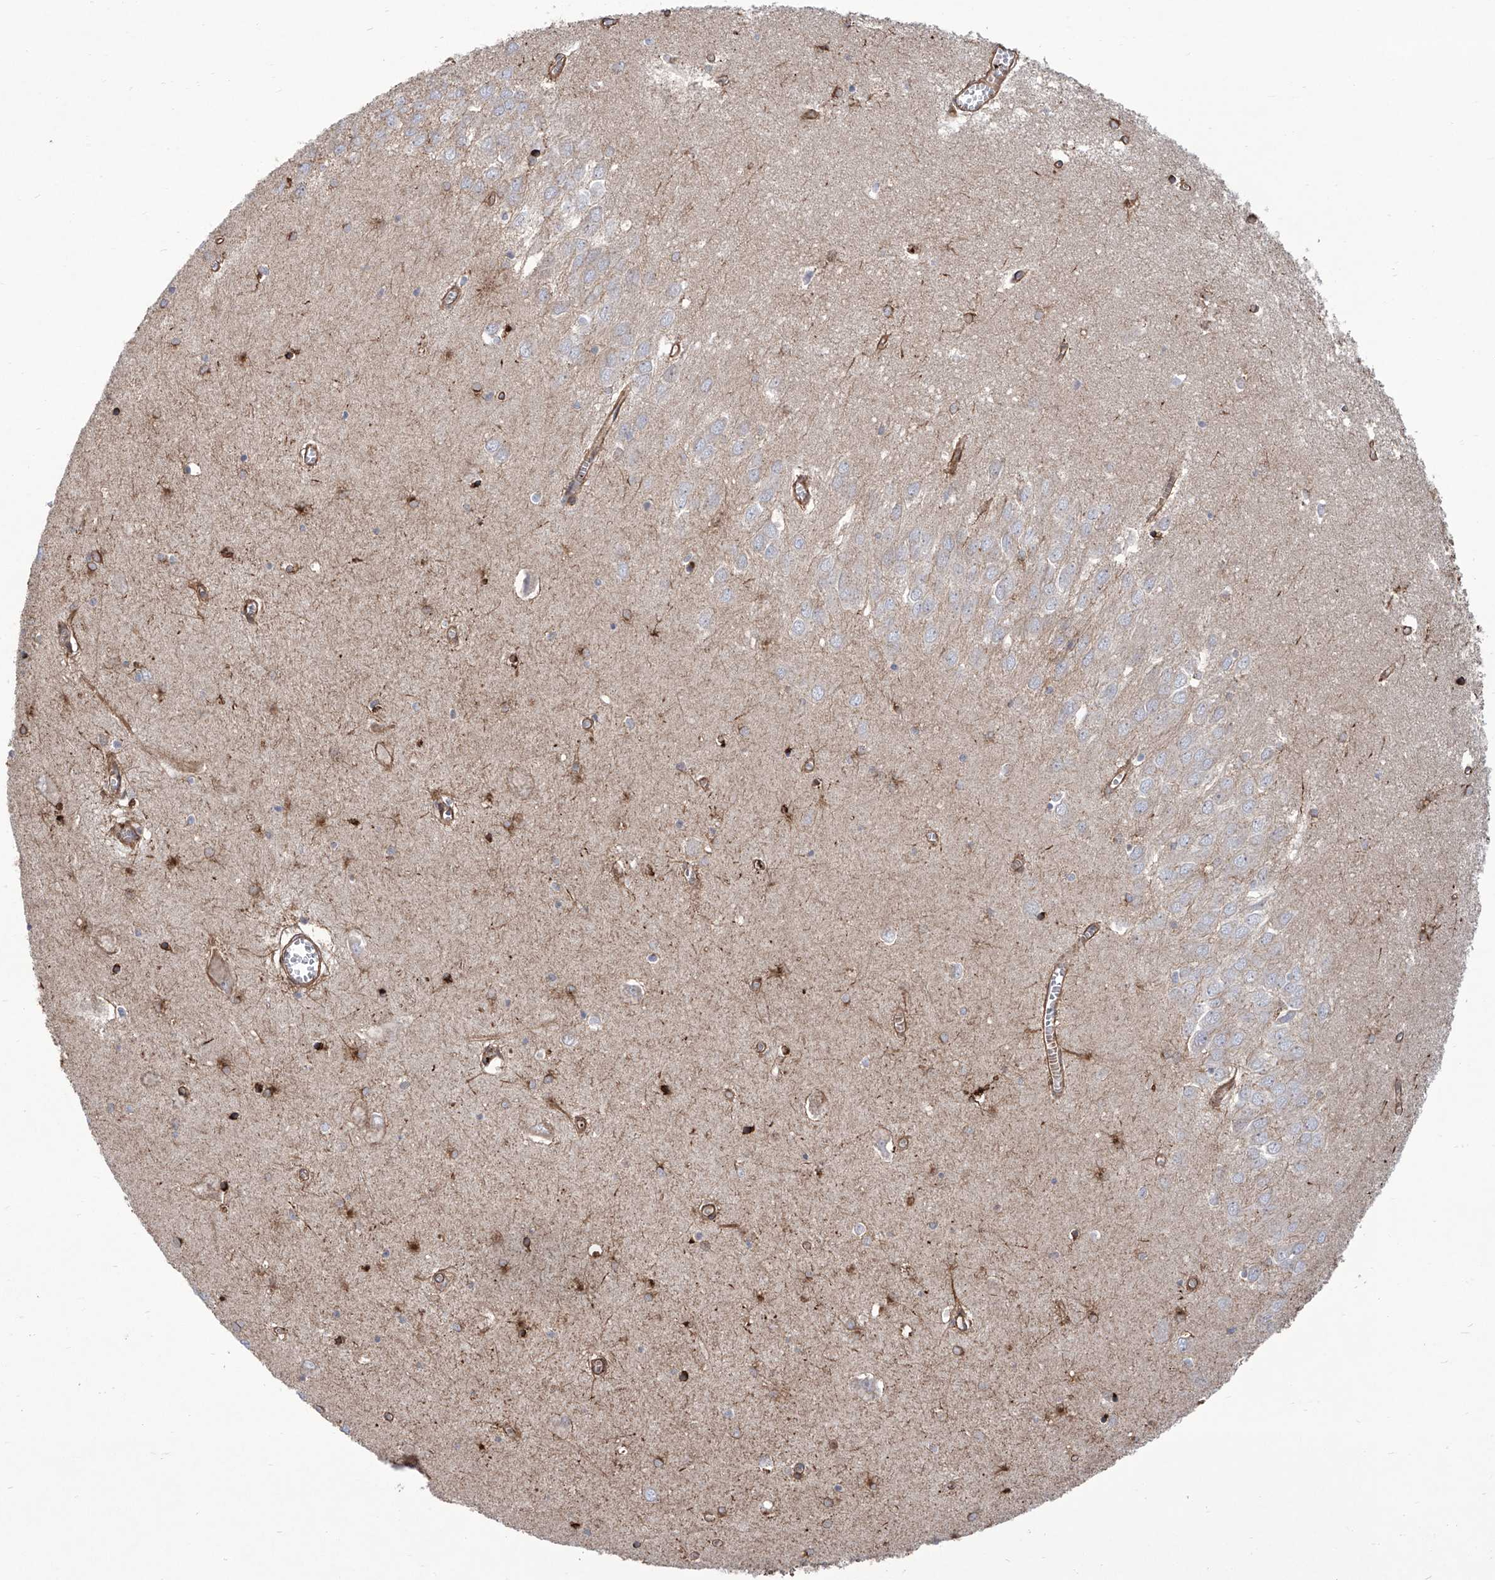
{"staining": {"intensity": "strong", "quantity": "25%-75%", "location": "cytoplasmic/membranous"}, "tissue": "hippocampus", "cell_type": "Glial cells", "image_type": "normal", "snomed": [{"axis": "morphology", "description": "Normal tissue, NOS"}, {"axis": "topography", "description": "Hippocampus"}], "caption": "DAB (3,3'-diaminobenzidine) immunohistochemical staining of normal human hippocampus displays strong cytoplasmic/membranous protein expression in approximately 25%-75% of glial cells.", "gene": "APAF1", "patient": {"sex": "male", "age": 70}}